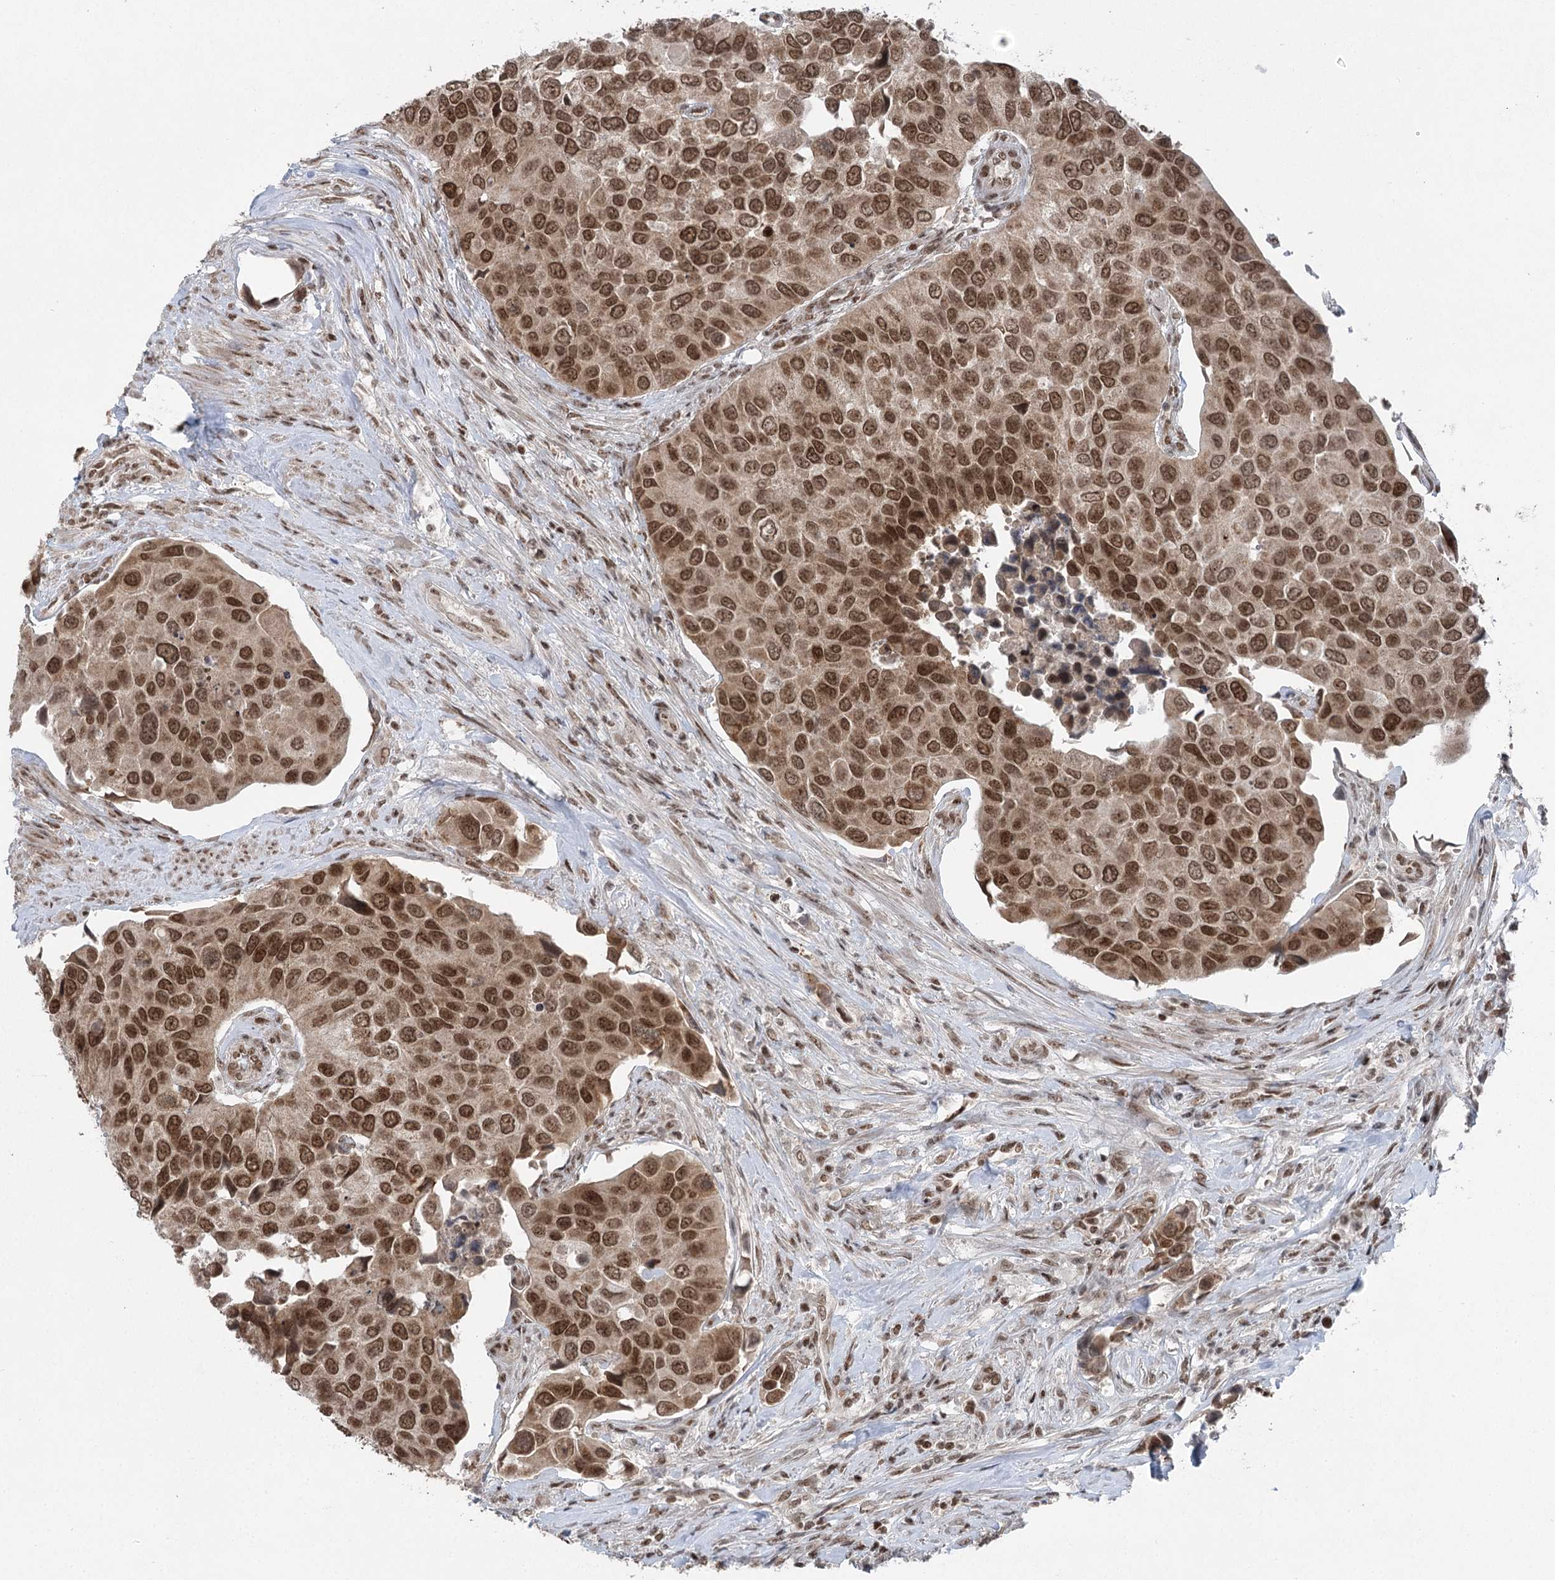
{"staining": {"intensity": "strong", "quantity": ">75%", "location": "nuclear"}, "tissue": "urothelial cancer", "cell_type": "Tumor cells", "image_type": "cancer", "snomed": [{"axis": "morphology", "description": "Urothelial carcinoma, High grade"}, {"axis": "topography", "description": "Urinary bladder"}], "caption": "Tumor cells exhibit strong nuclear staining in approximately >75% of cells in urothelial carcinoma (high-grade). The protein of interest is shown in brown color, while the nuclei are stained blue.", "gene": "CGGBP1", "patient": {"sex": "male", "age": 74}}